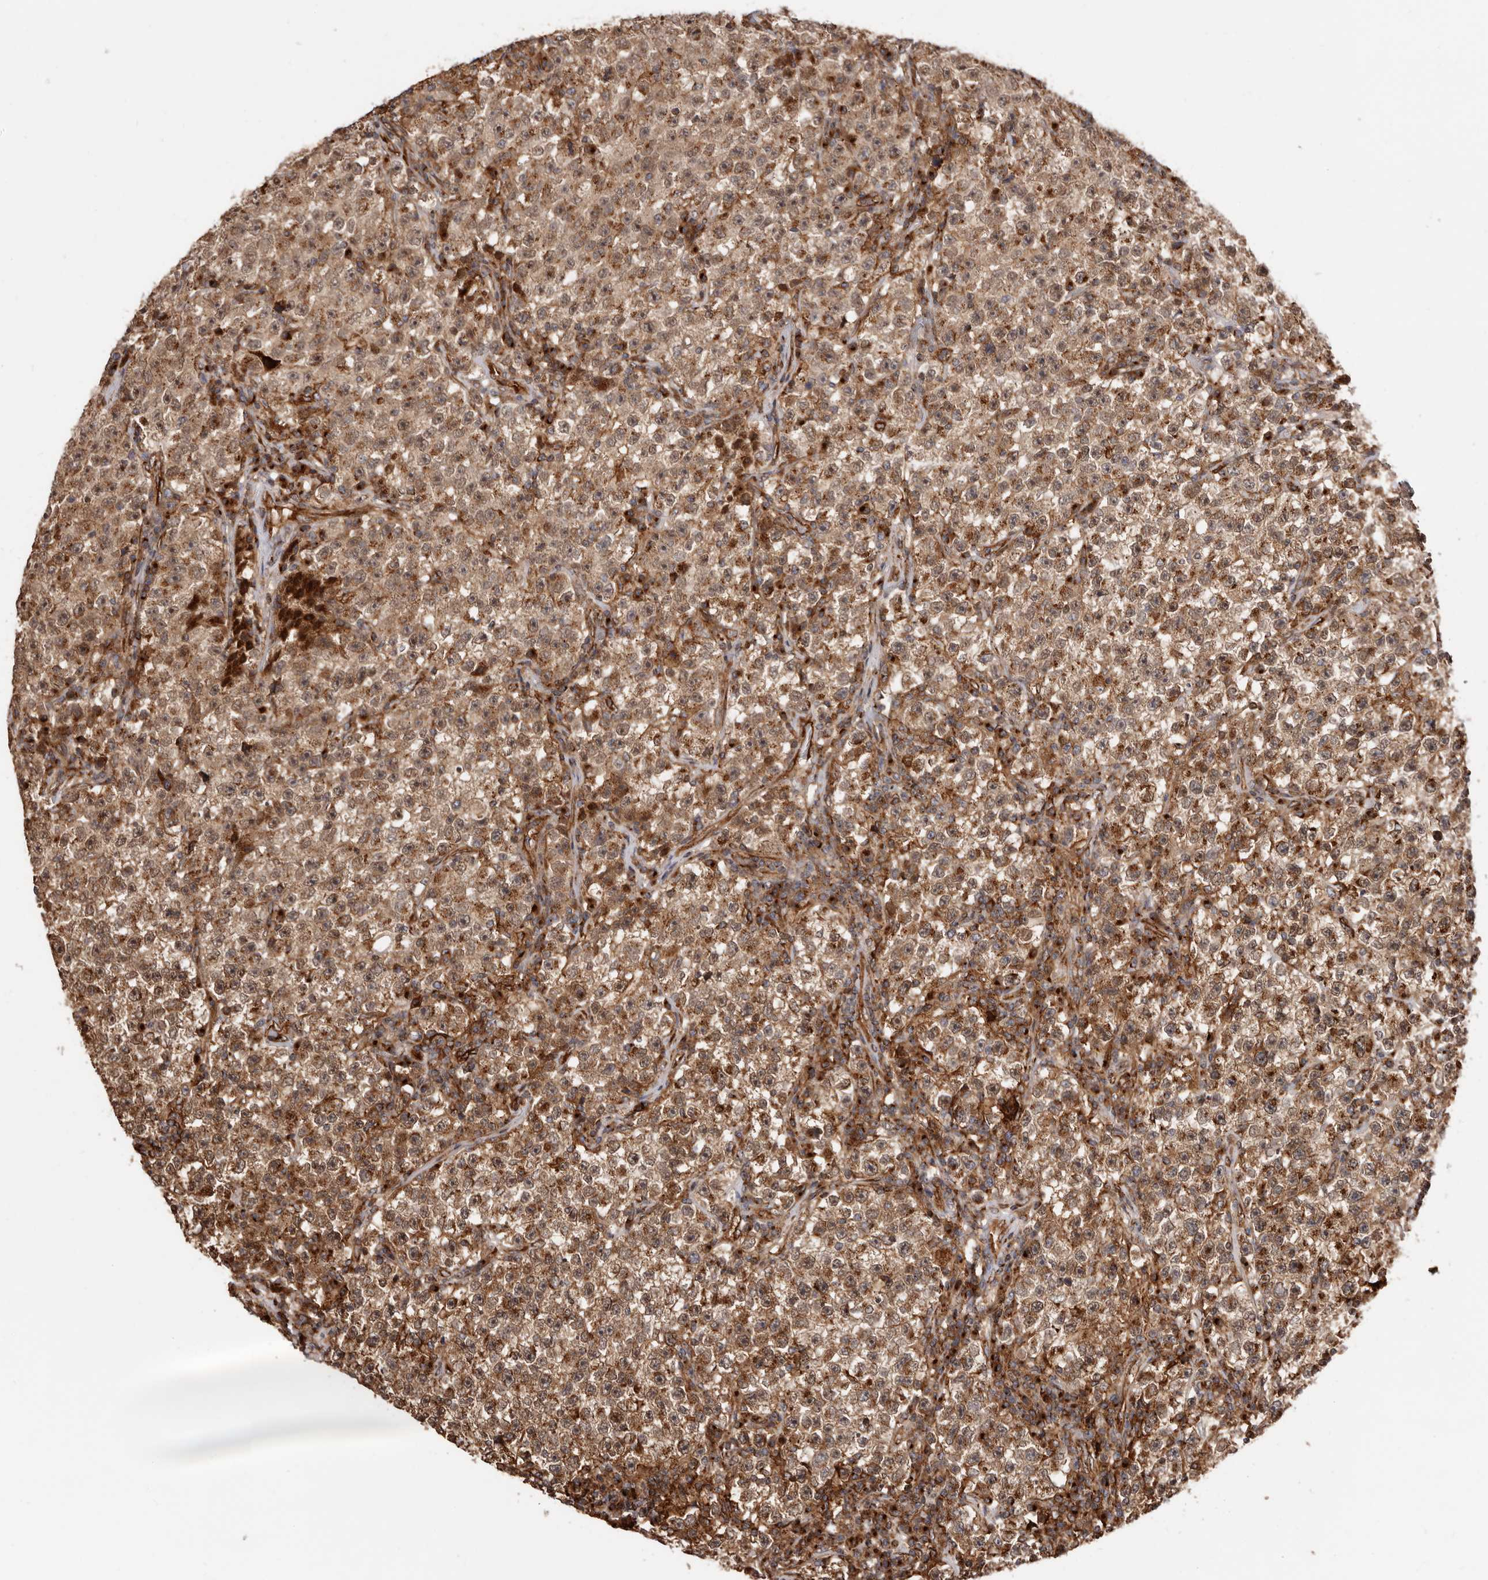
{"staining": {"intensity": "strong", "quantity": ">75%", "location": "cytoplasmic/membranous"}, "tissue": "testis cancer", "cell_type": "Tumor cells", "image_type": "cancer", "snomed": [{"axis": "morphology", "description": "Seminoma, NOS"}, {"axis": "topography", "description": "Testis"}], "caption": "Immunohistochemical staining of seminoma (testis) reveals high levels of strong cytoplasmic/membranous expression in approximately >75% of tumor cells.", "gene": "GPR27", "patient": {"sex": "male", "age": 22}}